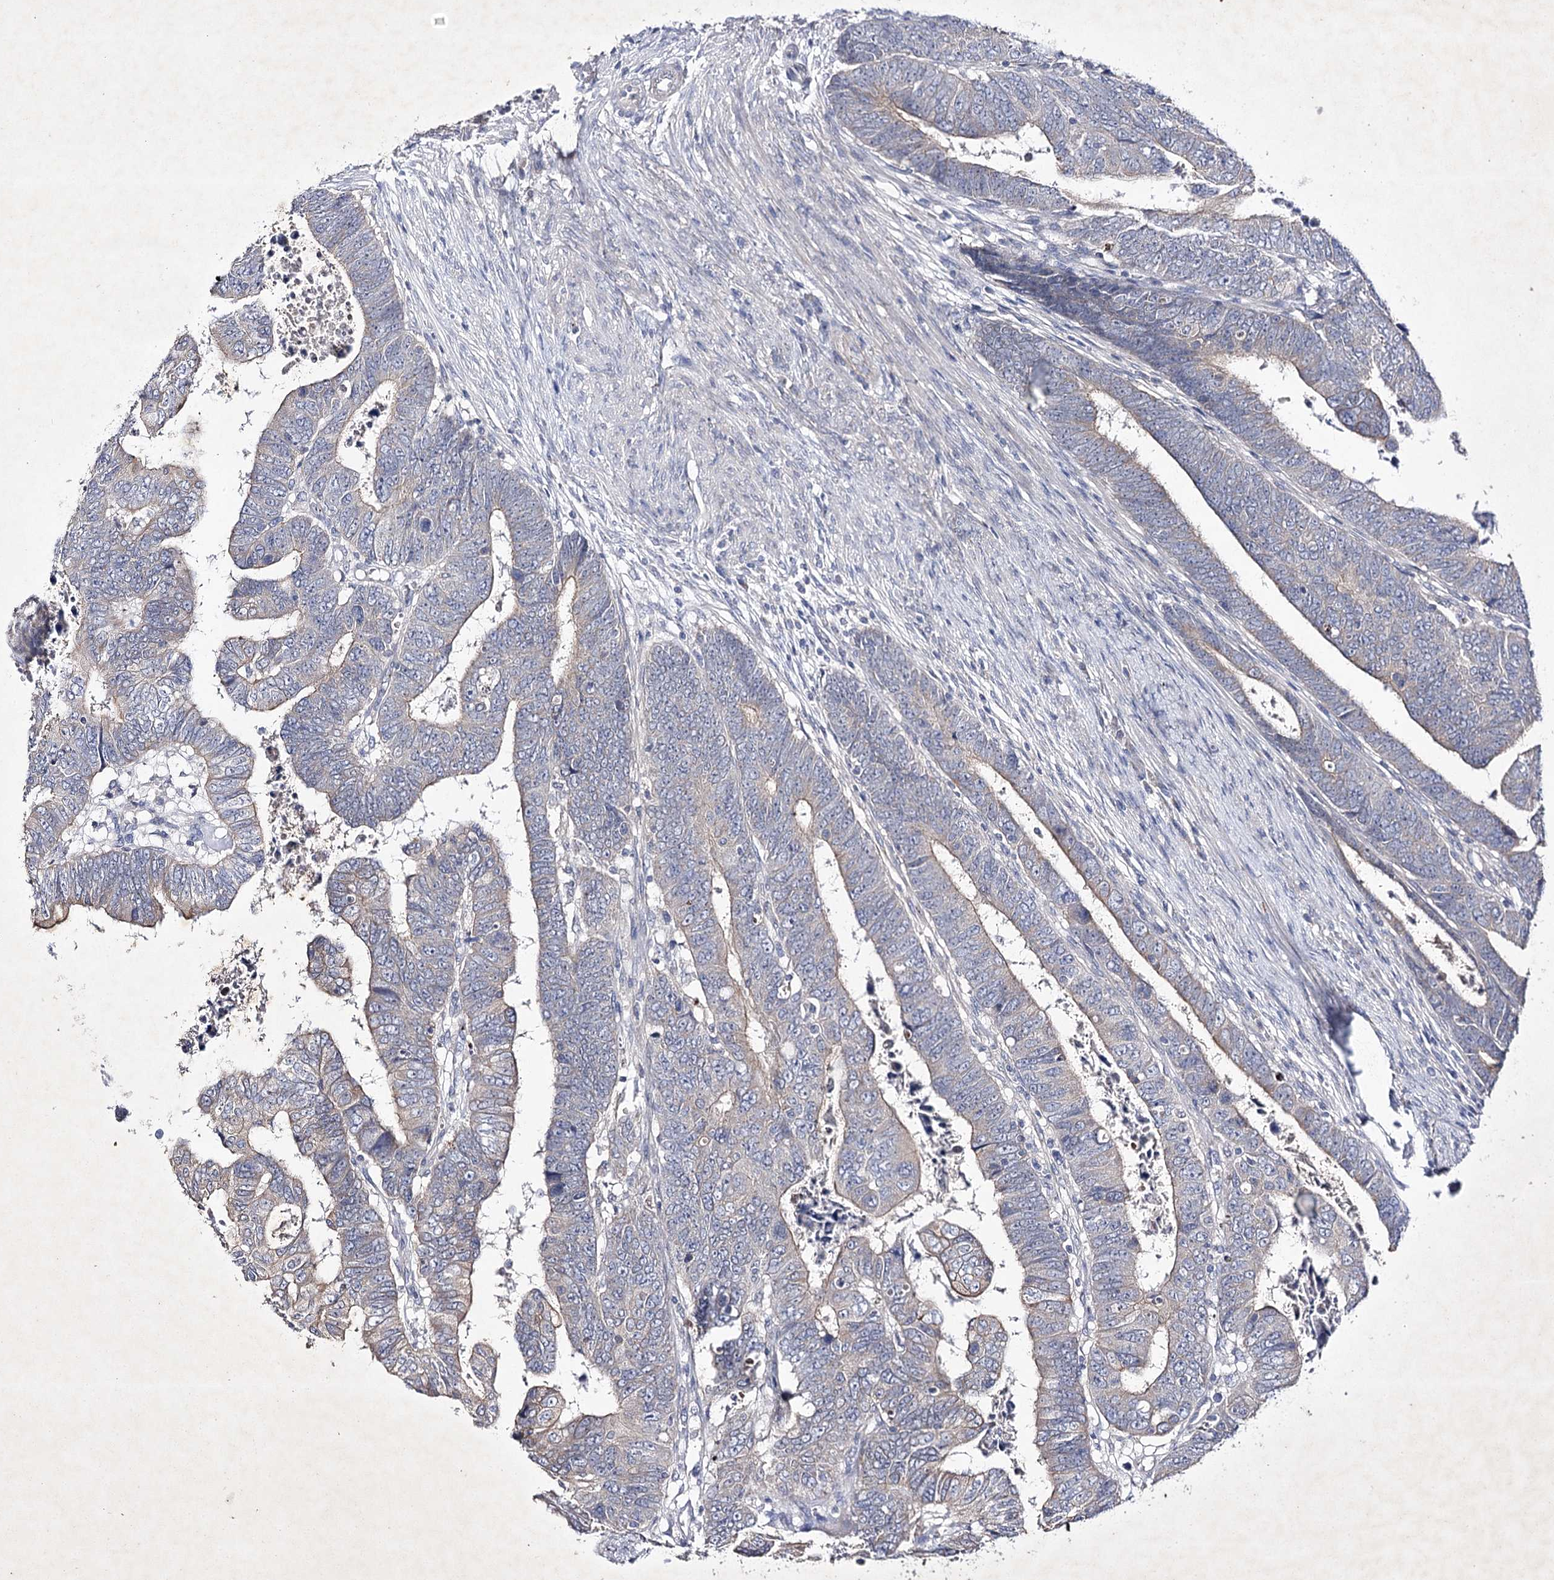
{"staining": {"intensity": "negative", "quantity": "none", "location": "none"}, "tissue": "colorectal cancer", "cell_type": "Tumor cells", "image_type": "cancer", "snomed": [{"axis": "morphology", "description": "Normal tissue, NOS"}, {"axis": "morphology", "description": "Adenocarcinoma, NOS"}, {"axis": "topography", "description": "Rectum"}], "caption": "DAB immunohistochemical staining of human adenocarcinoma (colorectal) exhibits no significant positivity in tumor cells. (Brightfield microscopy of DAB (3,3'-diaminobenzidine) immunohistochemistry (IHC) at high magnification).", "gene": "COX15", "patient": {"sex": "female", "age": 65}}